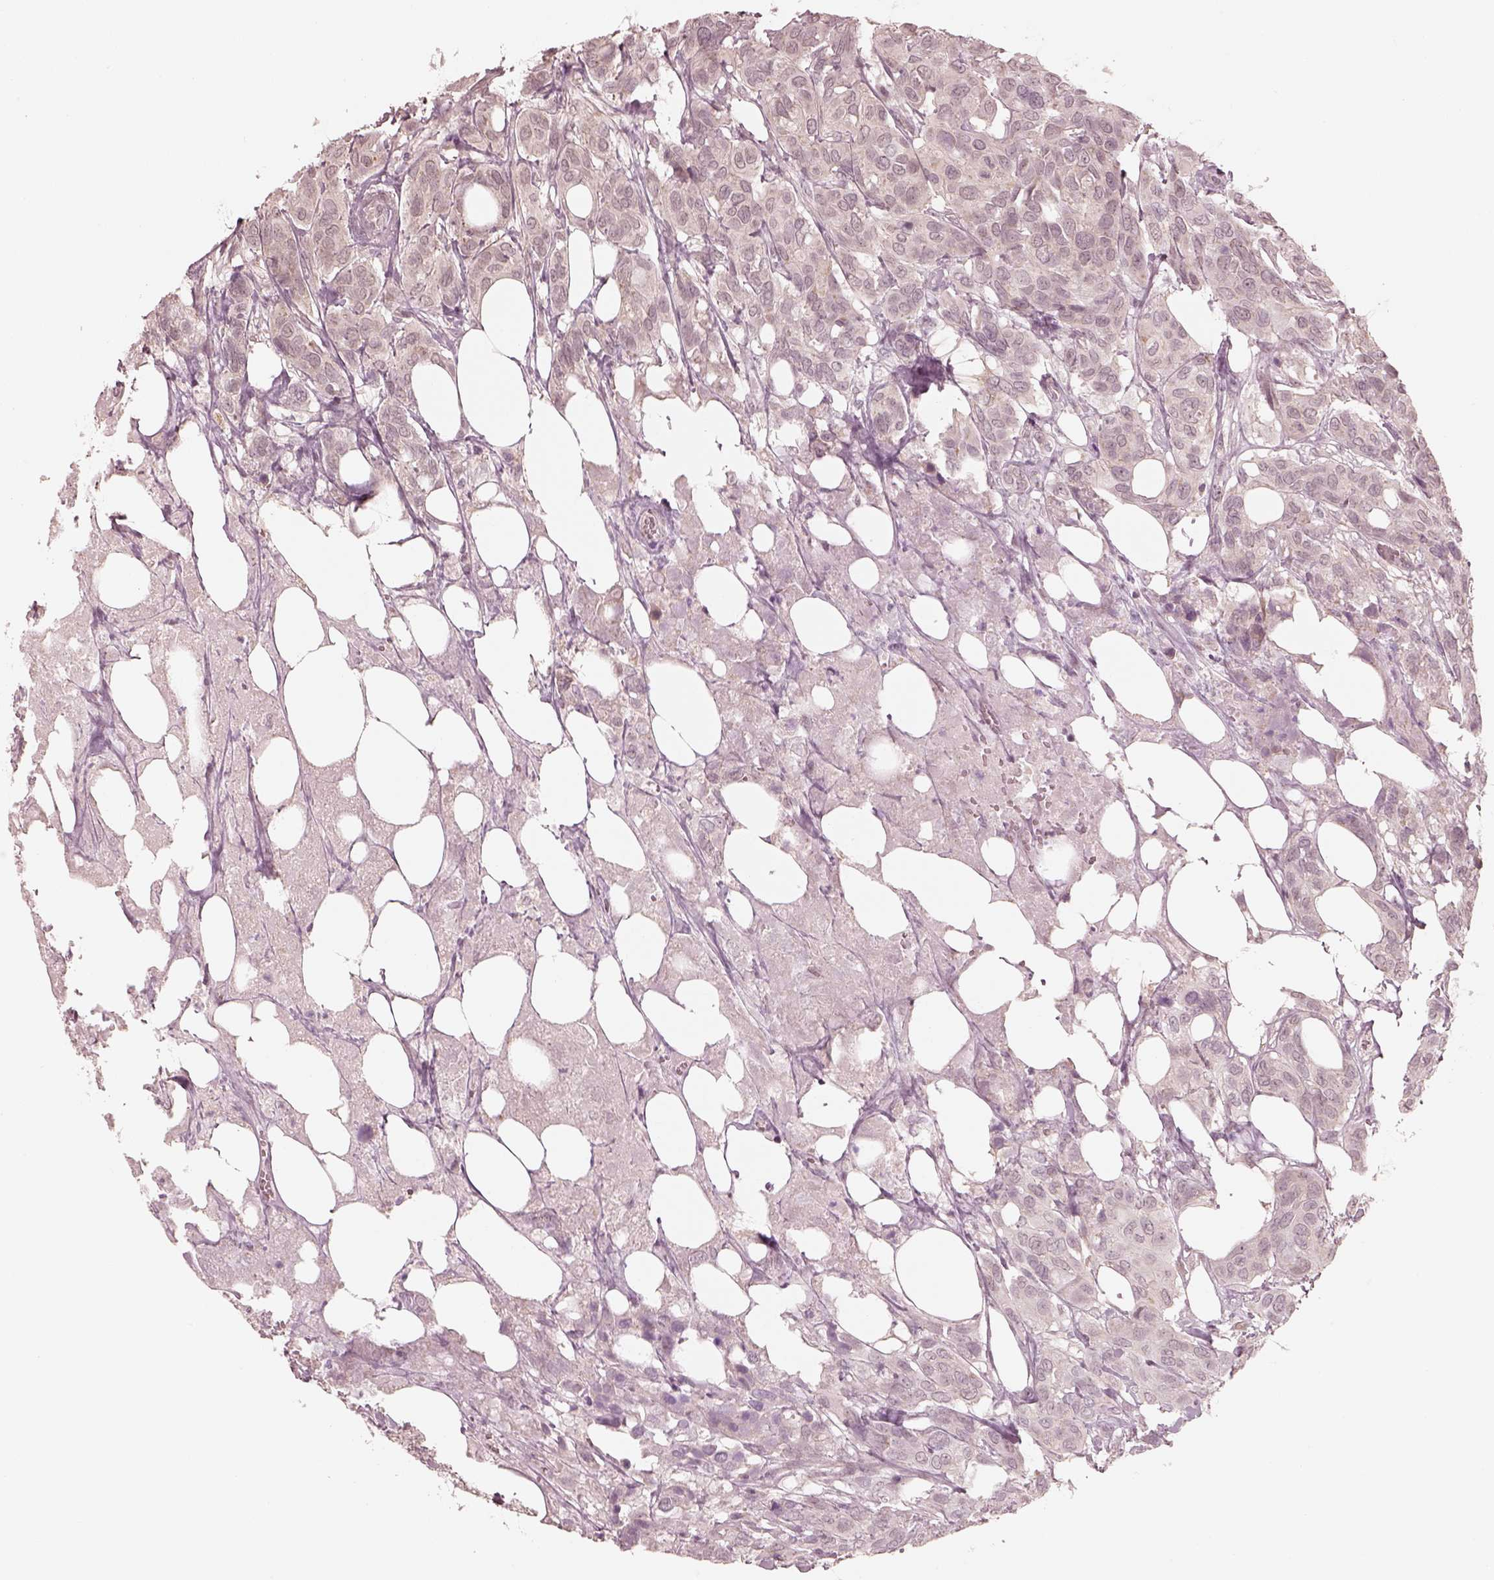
{"staining": {"intensity": "negative", "quantity": "none", "location": "none"}, "tissue": "urothelial cancer", "cell_type": "Tumor cells", "image_type": "cancer", "snomed": [{"axis": "morphology", "description": "Urothelial carcinoma, NOS"}, {"axis": "morphology", "description": "Urothelial carcinoma, High grade"}, {"axis": "topography", "description": "Urinary bladder"}], "caption": "IHC of urothelial cancer reveals no staining in tumor cells.", "gene": "IQCB1", "patient": {"sex": "male", "age": 63}}